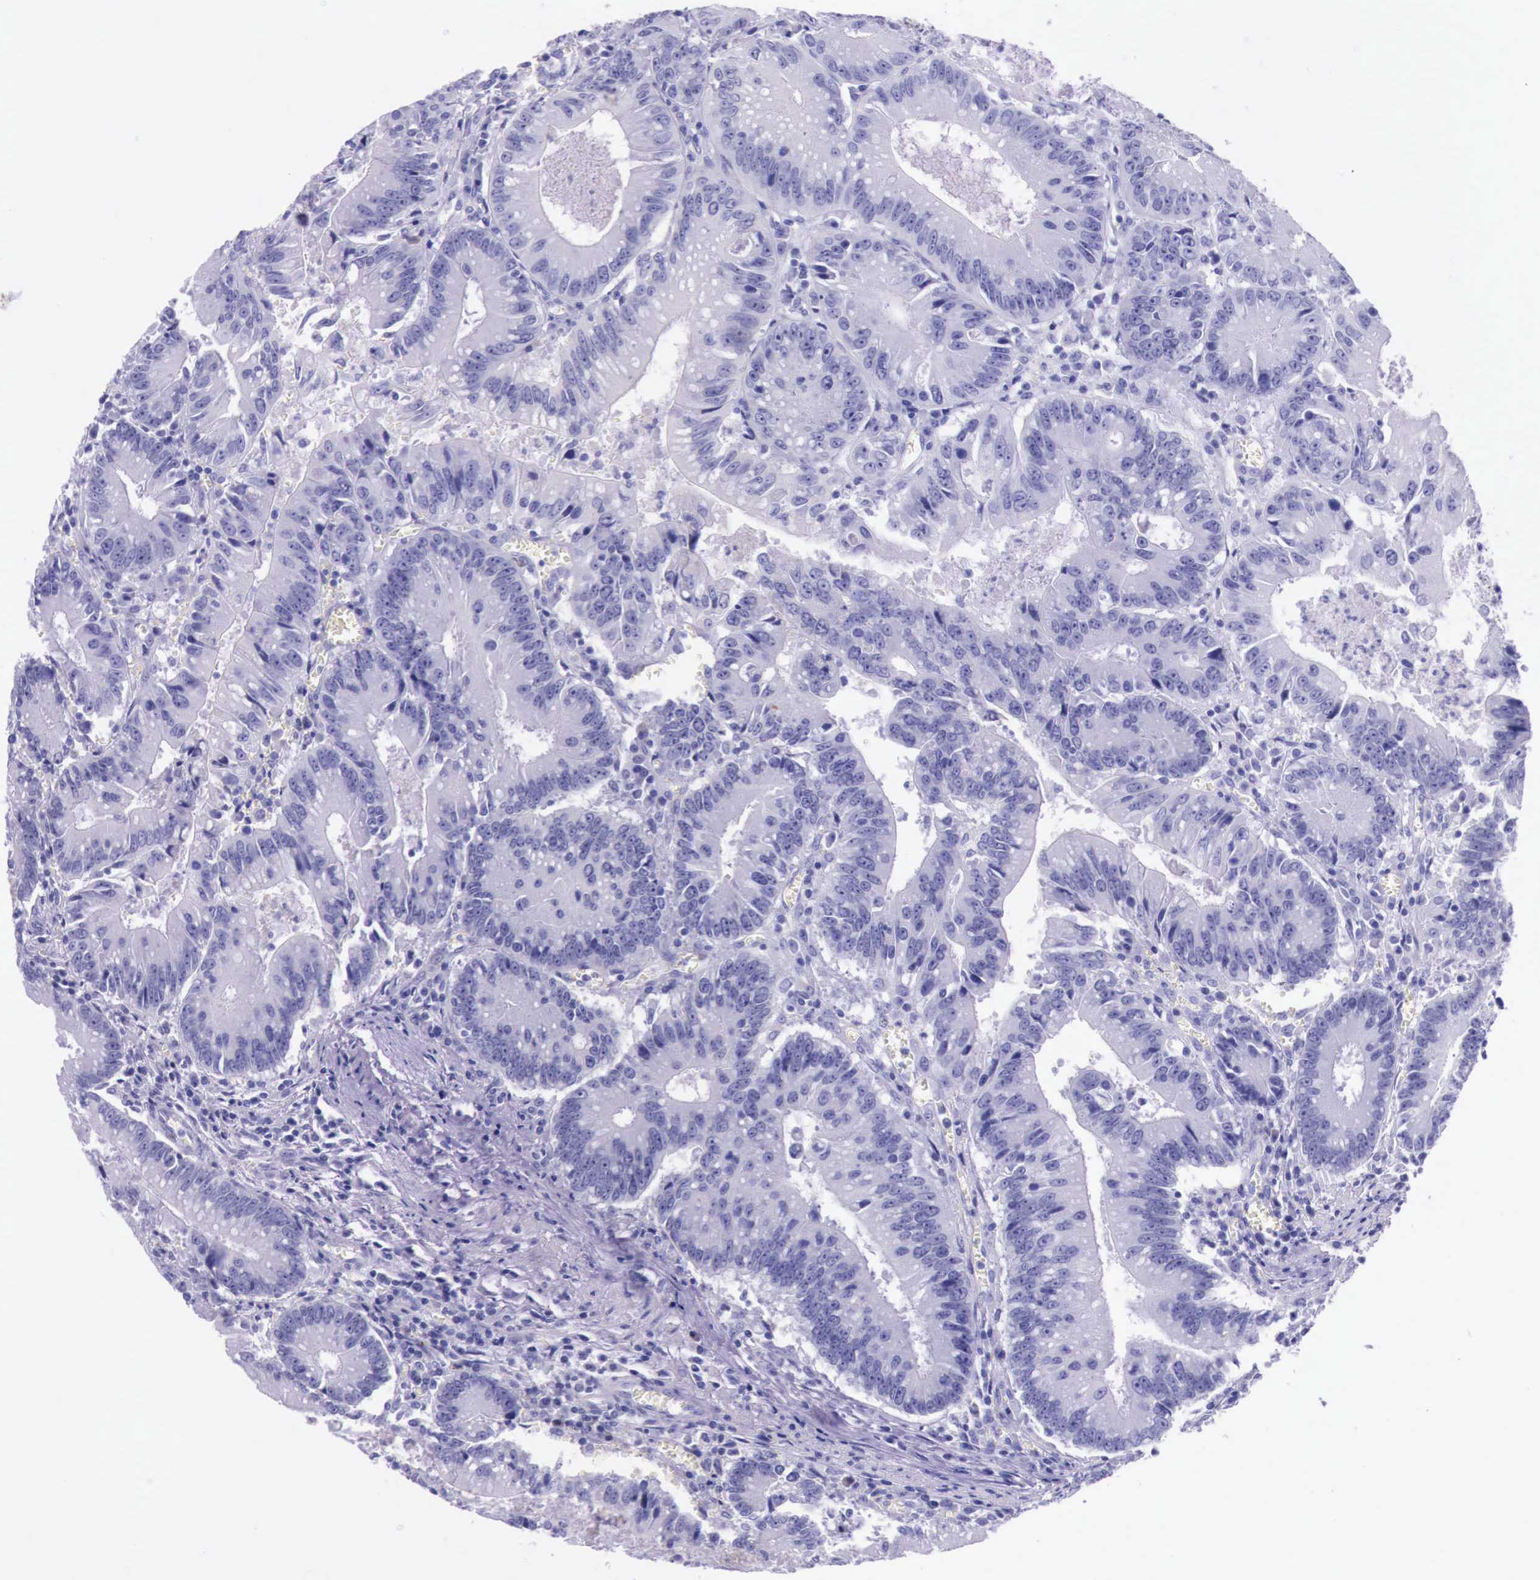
{"staining": {"intensity": "negative", "quantity": "none", "location": "none"}, "tissue": "colorectal cancer", "cell_type": "Tumor cells", "image_type": "cancer", "snomed": [{"axis": "morphology", "description": "Adenocarcinoma, NOS"}, {"axis": "topography", "description": "Rectum"}], "caption": "This is an IHC image of human colorectal adenocarcinoma. There is no positivity in tumor cells.", "gene": "ESR1", "patient": {"sex": "female", "age": 81}}